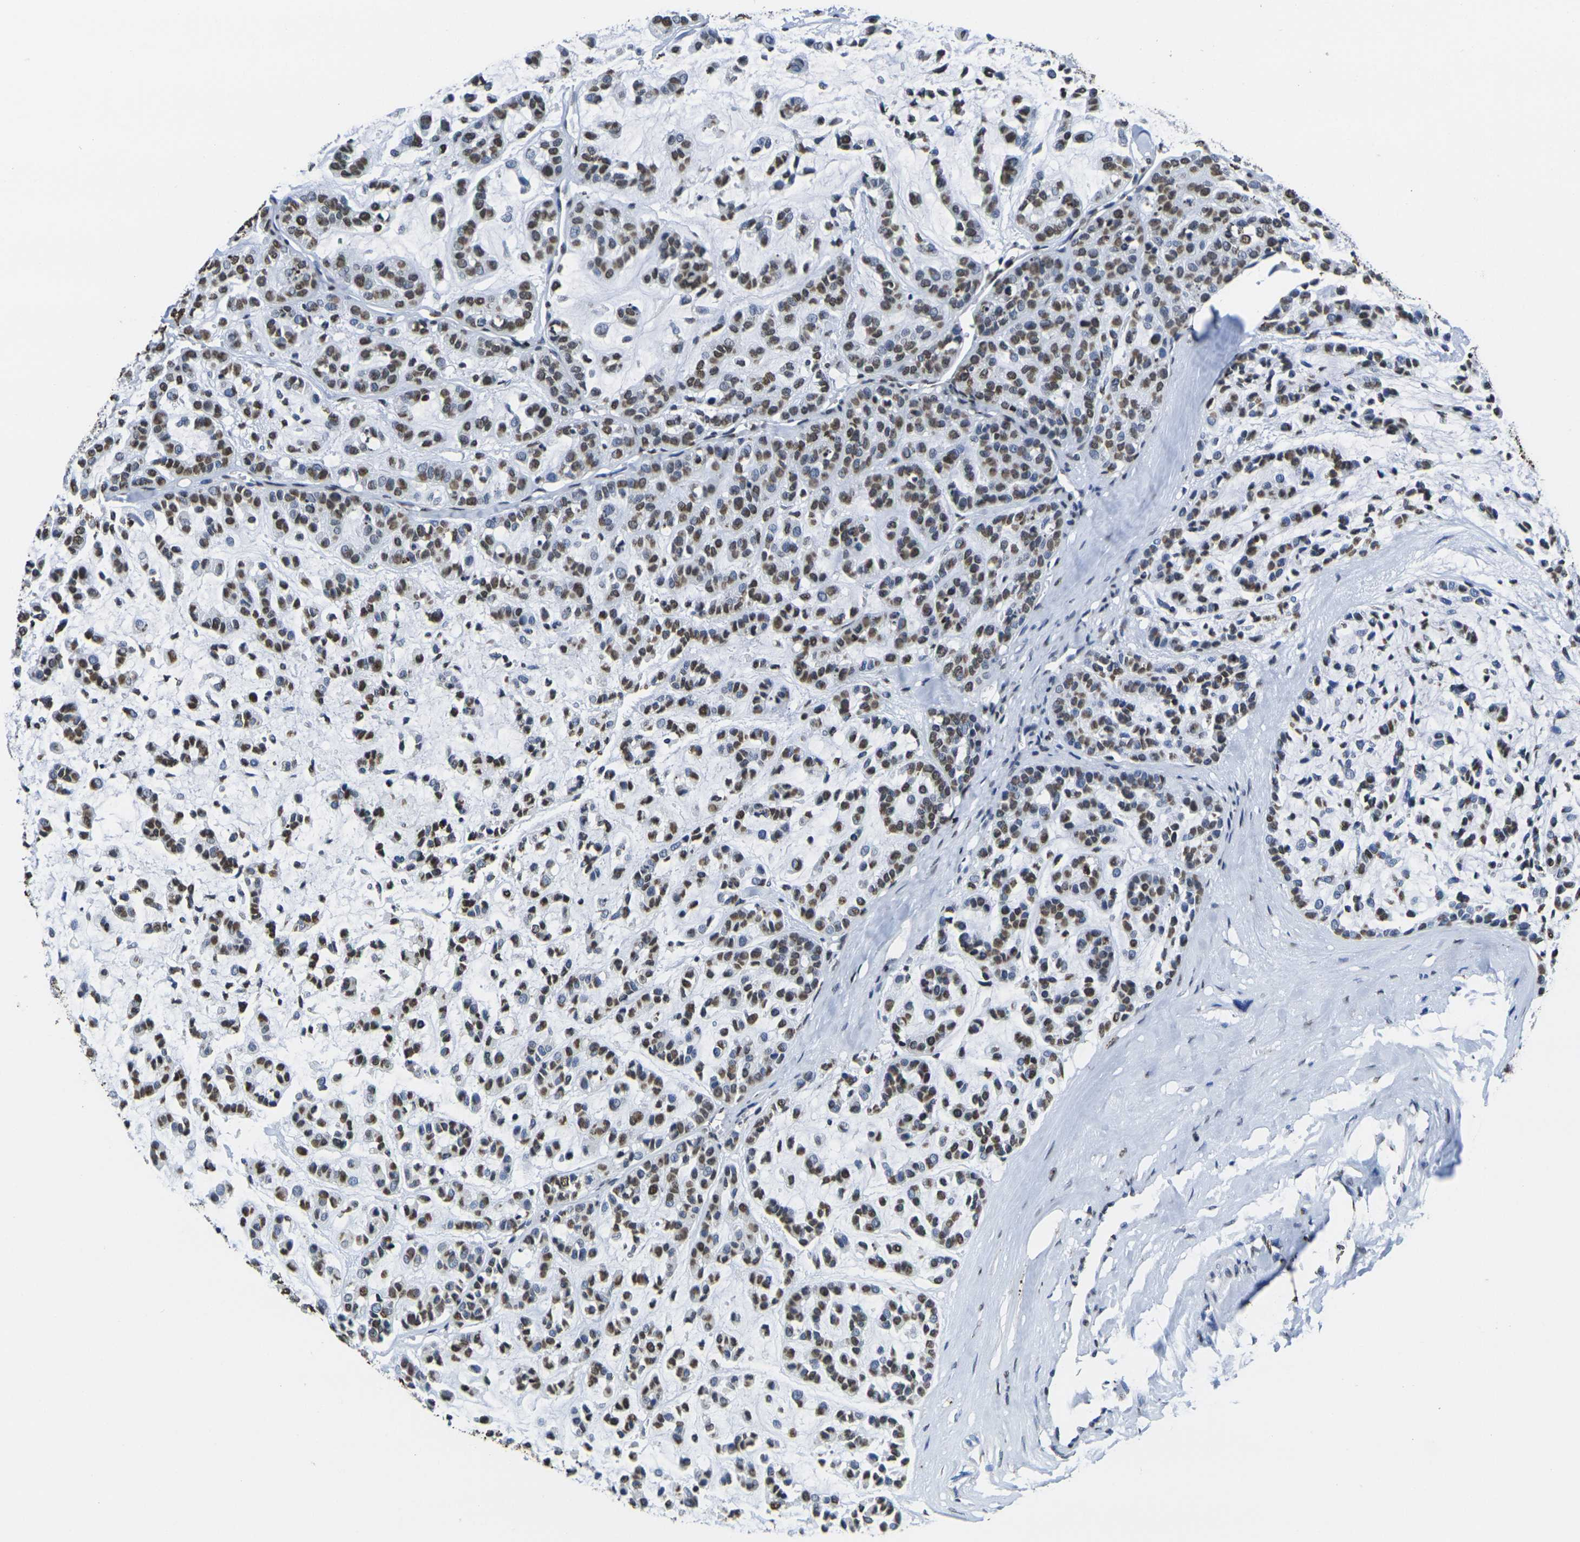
{"staining": {"intensity": "strong", "quantity": "25%-75%", "location": "nuclear"}, "tissue": "head and neck cancer", "cell_type": "Tumor cells", "image_type": "cancer", "snomed": [{"axis": "morphology", "description": "Adenocarcinoma, NOS"}, {"axis": "morphology", "description": "Adenoma, NOS"}, {"axis": "topography", "description": "Head-Neck"}], "caption": "The histopathology image reveals staining of adenocarcinoma (head and neck), revealing strong nuclear protein staining (brown color) within tumor cells.", "gene": "DRAXIN", "patient": {"sex": "female", "age": 55}}